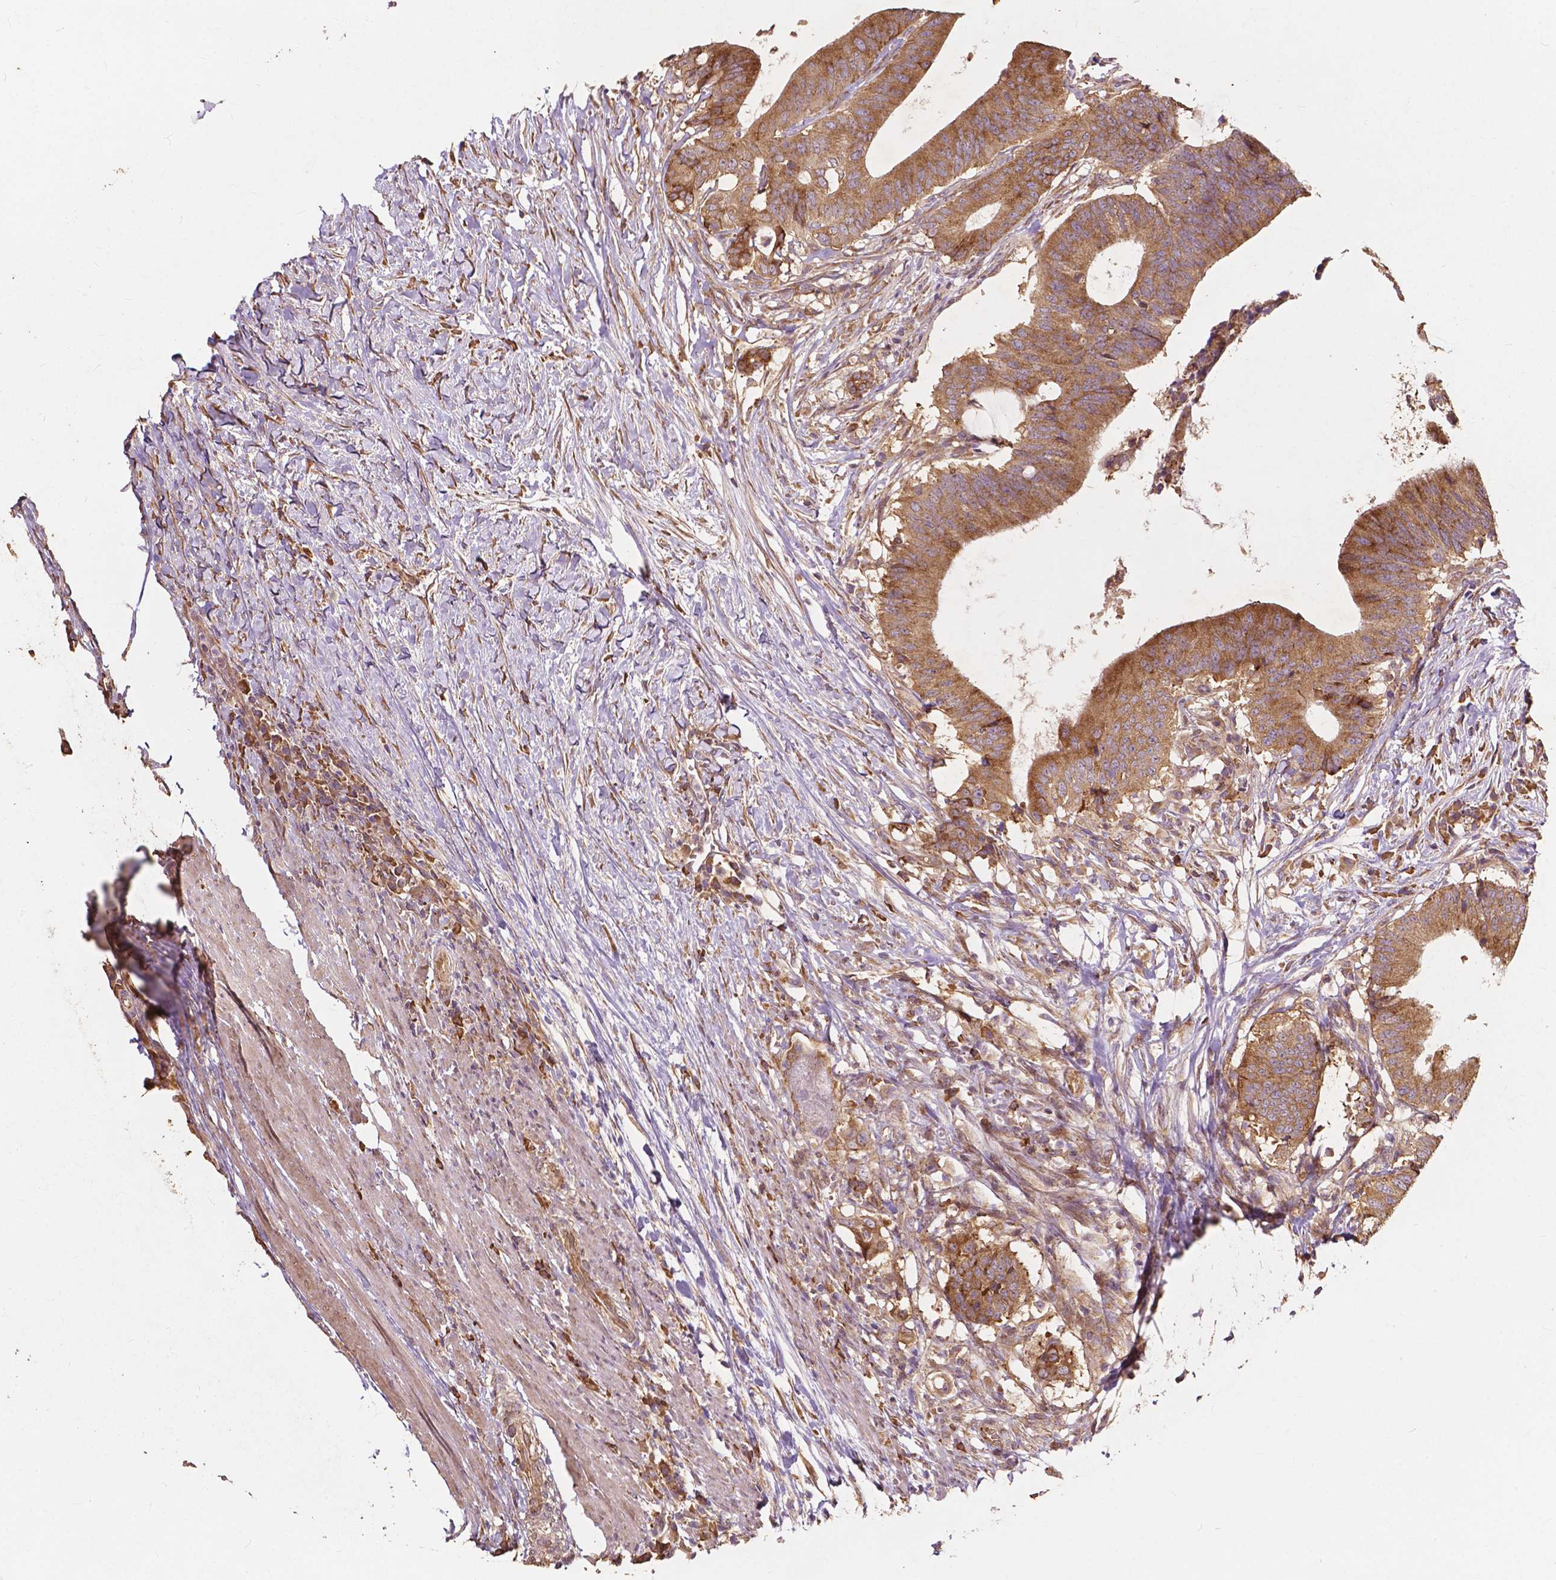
{"staining": {"intensity": "moderate", "quantity": ">75%", "location": "cytoplasmic/membranous"}, "tissue": "colorectal cancer", "cell_type": "Tumor cells", "image_type": "cancer", "snomed": [{"axis": "morphology", "description": "Adenocarcinoma, NOS"}, {"axis": "topography", "description": "Colon"}], "caption": "Tumor cells reveal medium levels of moderate cytoplasmic/membranous staining in about >75% of cells in adenocarcinoma (colorectal).", "gene": "G3BP1", "patient": {"sex": "female", "age": 43}}